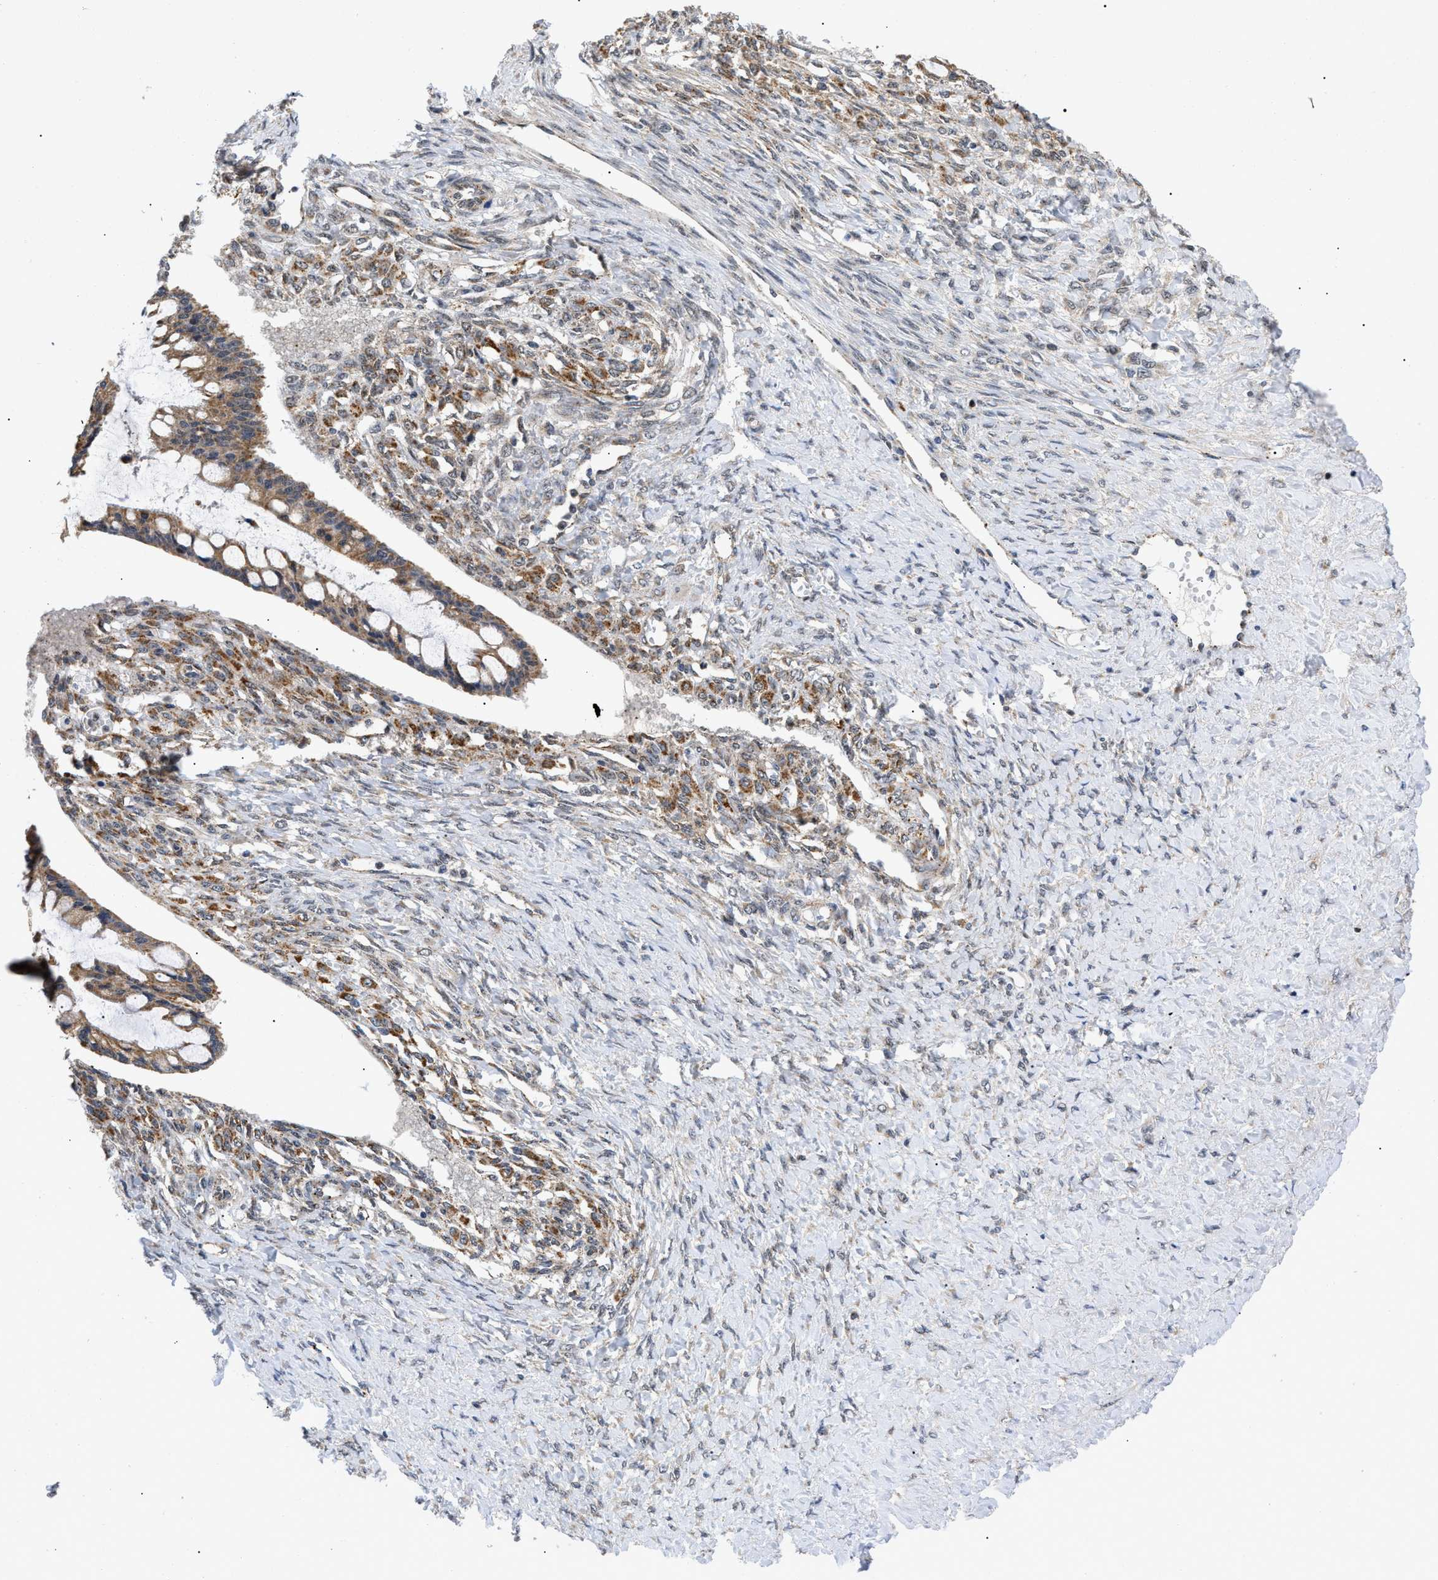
{"staining": {"intensity": "moderate", "quantity": ">75%", "location": "cytoplasmic/membranous"}, "tissue": "ovarian cancer", "cell_type": "Tumor cells", "image_type": "cancer", "snomed": [{"axis": "morphology", "description": "Cystadenocarcinoma, mucinous, NOS"}, {"axis": "topography", "description": "Ovary"}], "caption": "Moderate cytoplasmic/membranous protein positivity is seen in about >75% of tumor cells in mucinous cystadenocarcinoma (ovarian).", "gene": "ZBTB11", "patient": {"sex": "female", "age": 73}}